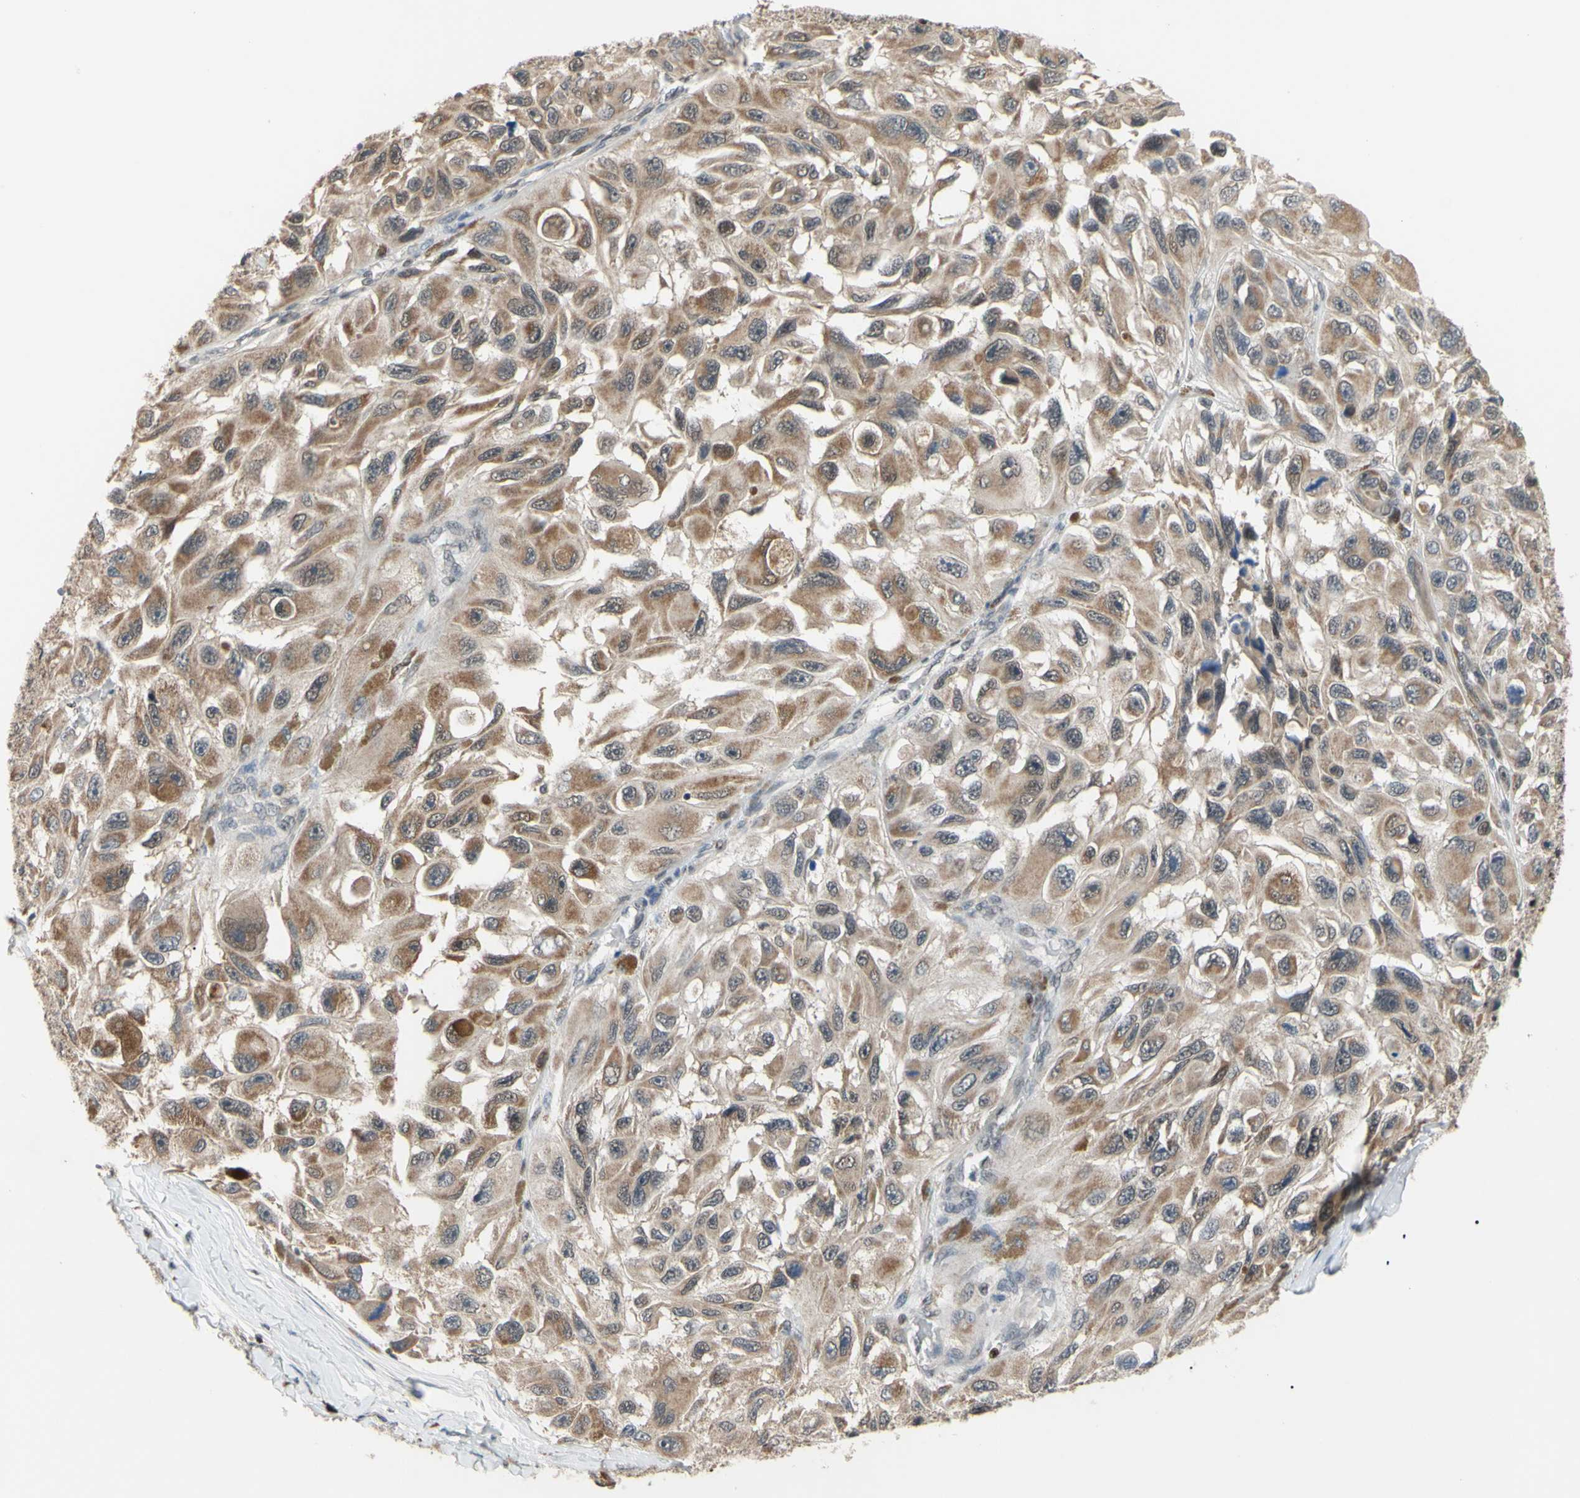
{"staining": {"intensity": "moderate", "quantity": ">75%", "location": "cytoplasmic/membranous"}, "tissue": "melanoma", "cell_type": "Tumor cells", "image_type": "cancer", "snomed": [{"axis": "morphology", "description": "Malignant melanoma, NOS"}, {"axis": "topography", "description": "Skin"}], "caption": "High-magnification brightfield microscopy of malignant melanoma stained with DAB (3,3'-diaminobenzidine) (brown) and counterstained with hematoxylin (blue). tumor cells exhibit moderate cytoplasmic/membranous expression is identified in about>75% of cells. (DAB (3,3'-diaminobenzidine) = brown stain, brightfield microscopy at high magnification).", "gene": "SP4", "patient": {"sex": "female", "age": 73}}